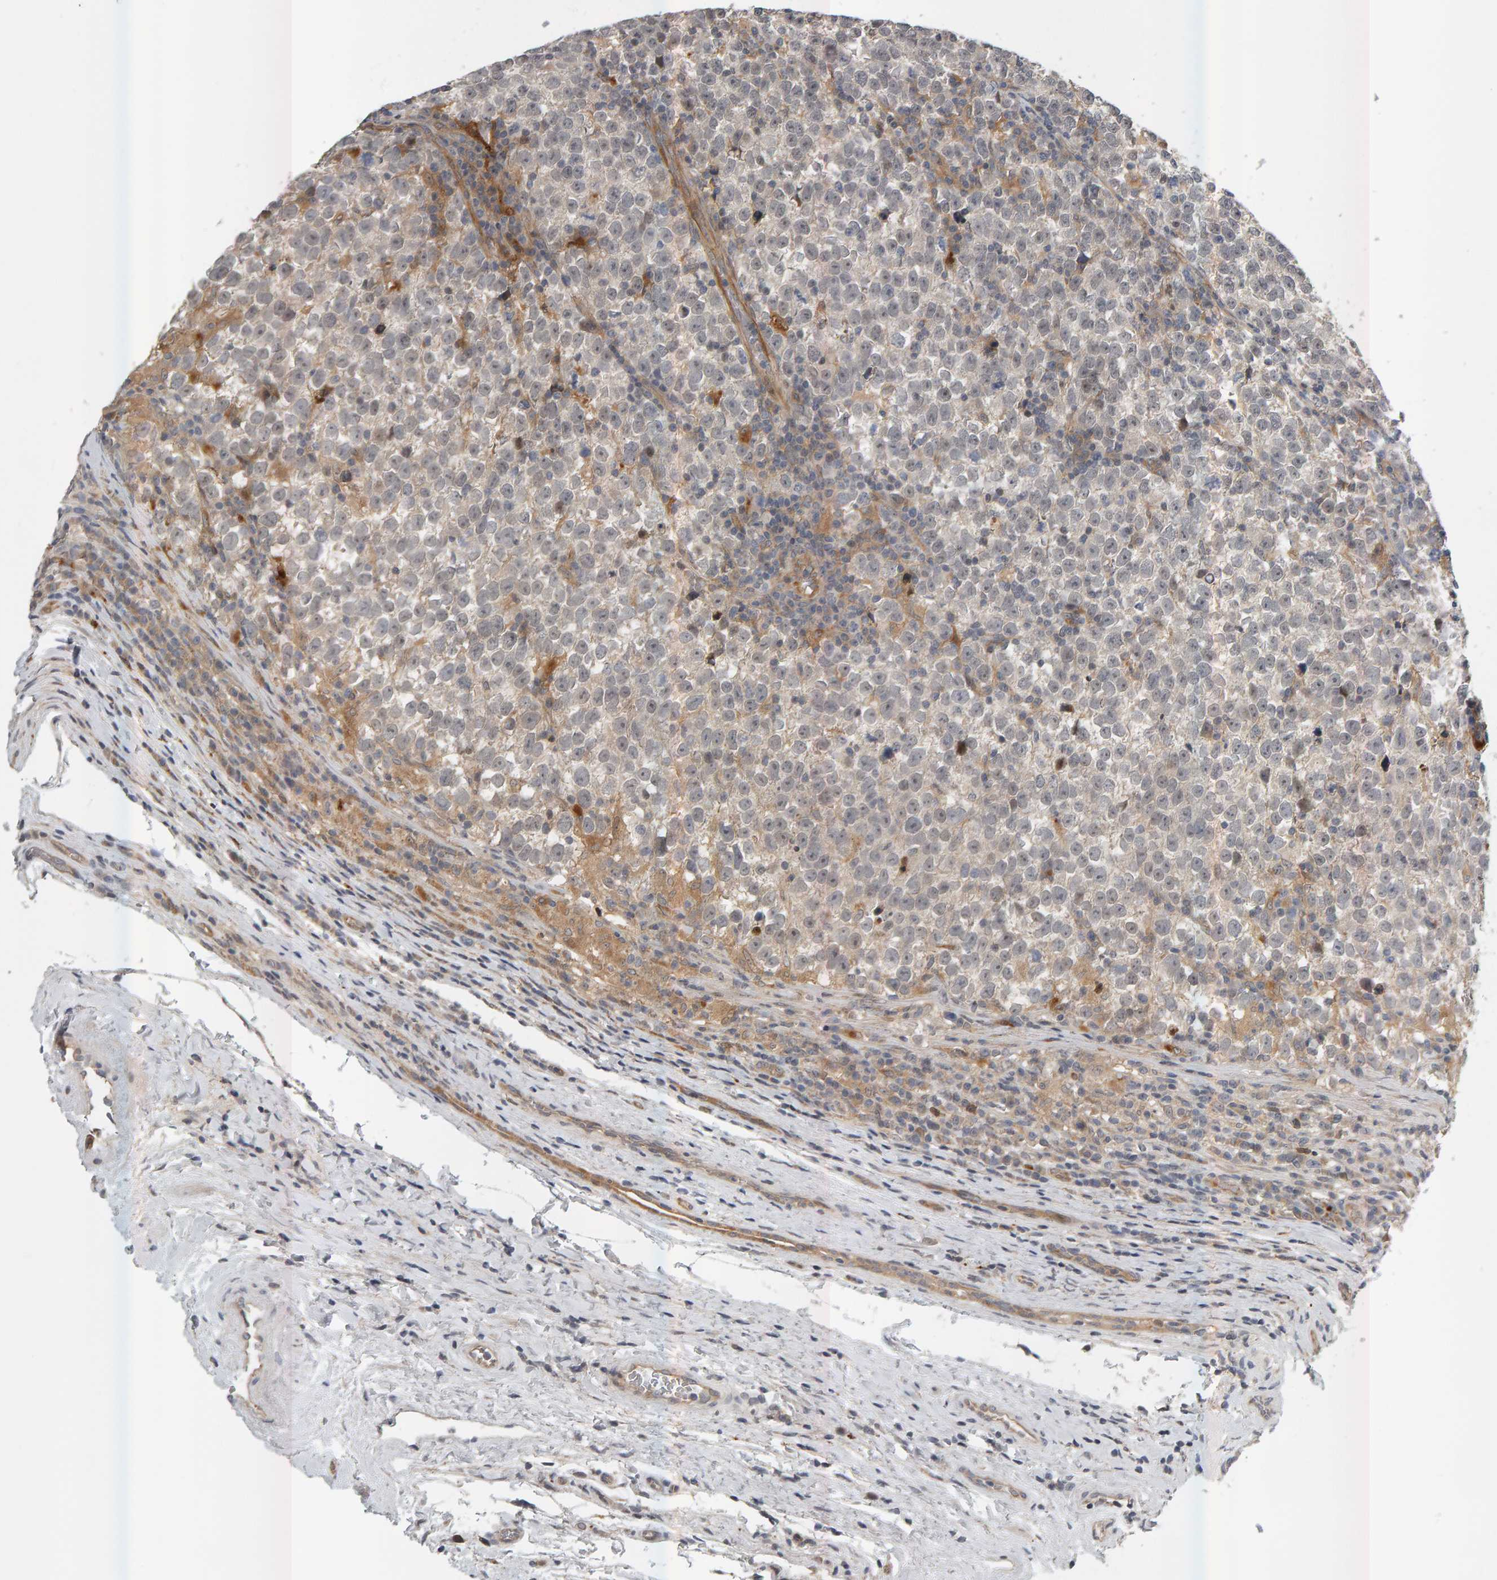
{"staining": {"intensity": "weak", "quantity": "<25%", "location": "nuclear"}, "tissue": "testis cancer", "cell_type": "Tumor cells", "image_type": "cancer", "snomed": [{"axis": "morphology", "description": "Normal tissue, NOS"}, {"axis": "morphology", "description": "Seminoma, NOS"}, {"axis": "topography", "description": "Testis"}], "caption": "This is an IHC micrograph of testis seminoma. There is no staining in tumor cells.", "gene": "ZNF160", "patient": {"sex": "male", "age": 43}}